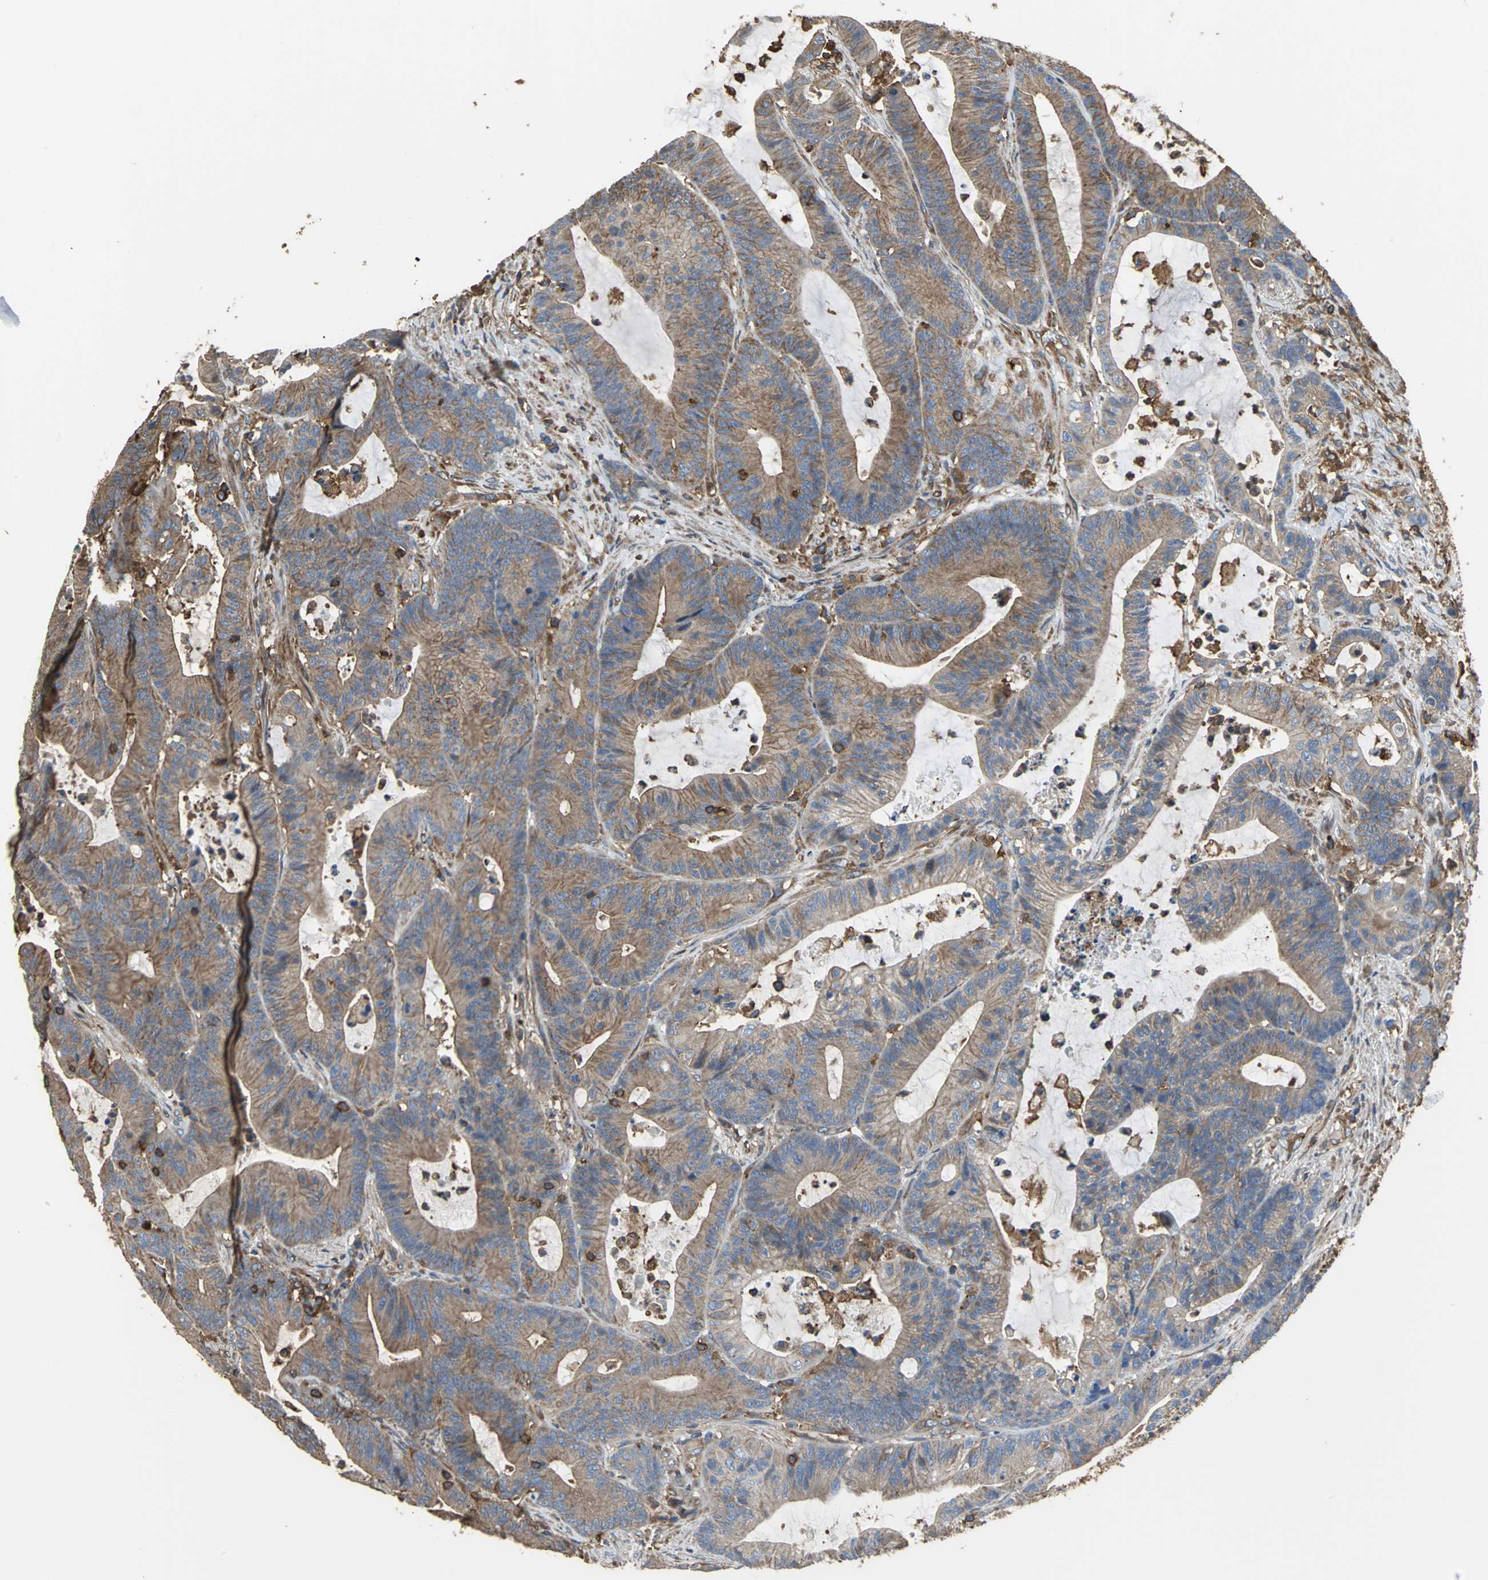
{"staining": {"intensity": "moderate", "quantity": ">75%", "location": "cytoplasmic/membranous"}, "tissue": "colorectal cancer", "cell_type": "Tumor cells", "image_type": "cancer", "snomed": [{"axis": "morphology", "description": "Adenocarcinoma, NOS"}, {"axis": "topography", "description": "Colon"}], "caption": "The micrograph reveals immunohistochemical staining of adenocarcinoma (colorectal). There is moderate cytoplasmic/membranous positivity is present in about >75% of tumor cells.", "gene": "TLN1", "patient": {"sex": "female", "age": 84}}